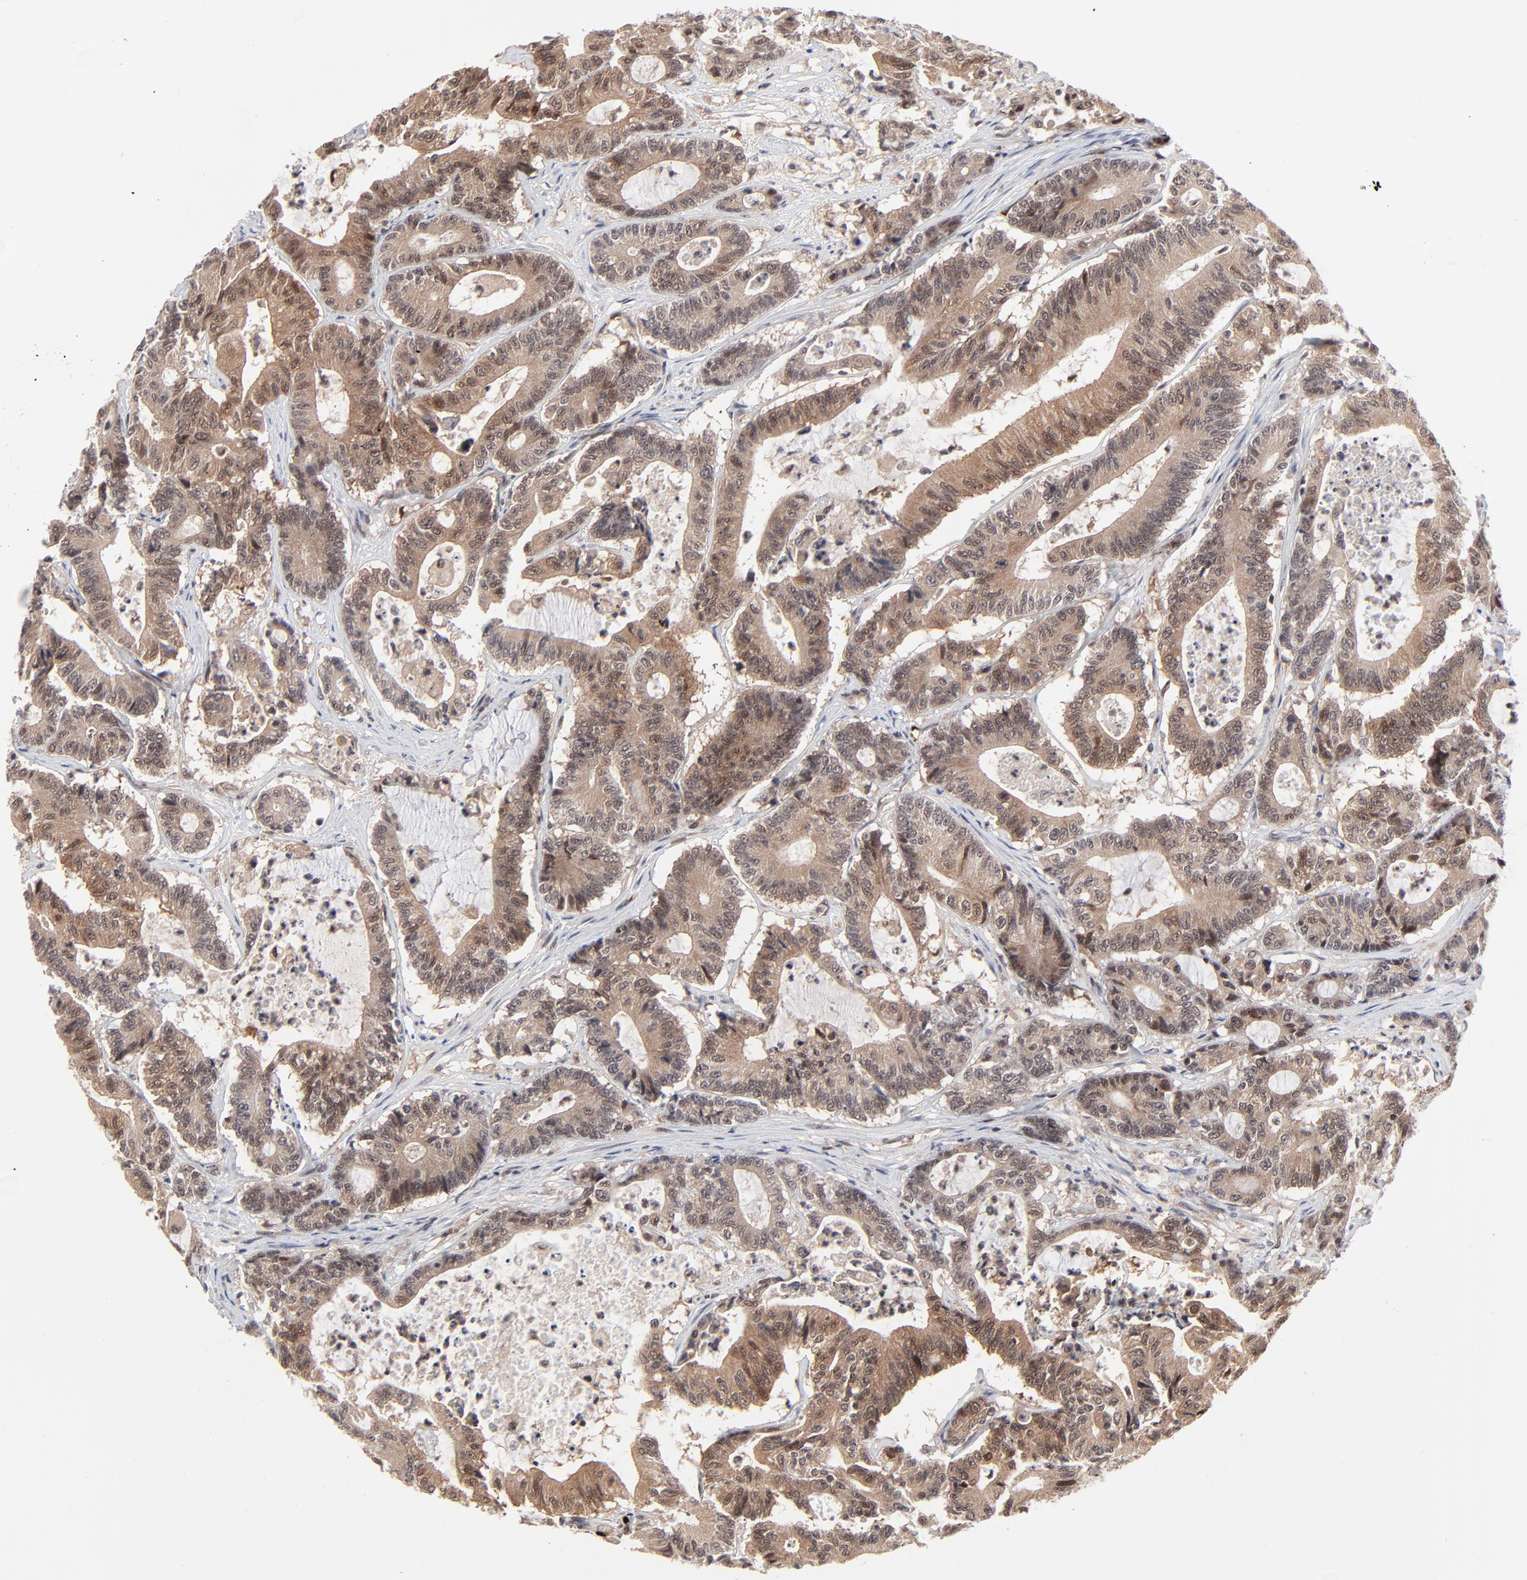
{"staining": {"intensity": "moderate", "quantity": ">75%", "location": "cytoplasmic/membranous,nuclear"}, "tissue": "colorectal cancer", "cell_type": "Tumor cells", "image_type": "cancer", "snomed": [{"axis": "morphology", "description": "Adenocarcinoma, NOS"}, {"axis": "topography", "description": "Colon"}], "caption": "This is an image of IHC staining of adenocarcinoma (colorectal), which shows moderate expression in the cytoplasmic/membranous and nuclear of tumor cells.", "gene": "CASP10", "patient": {"sex": "female", "age": 84}}